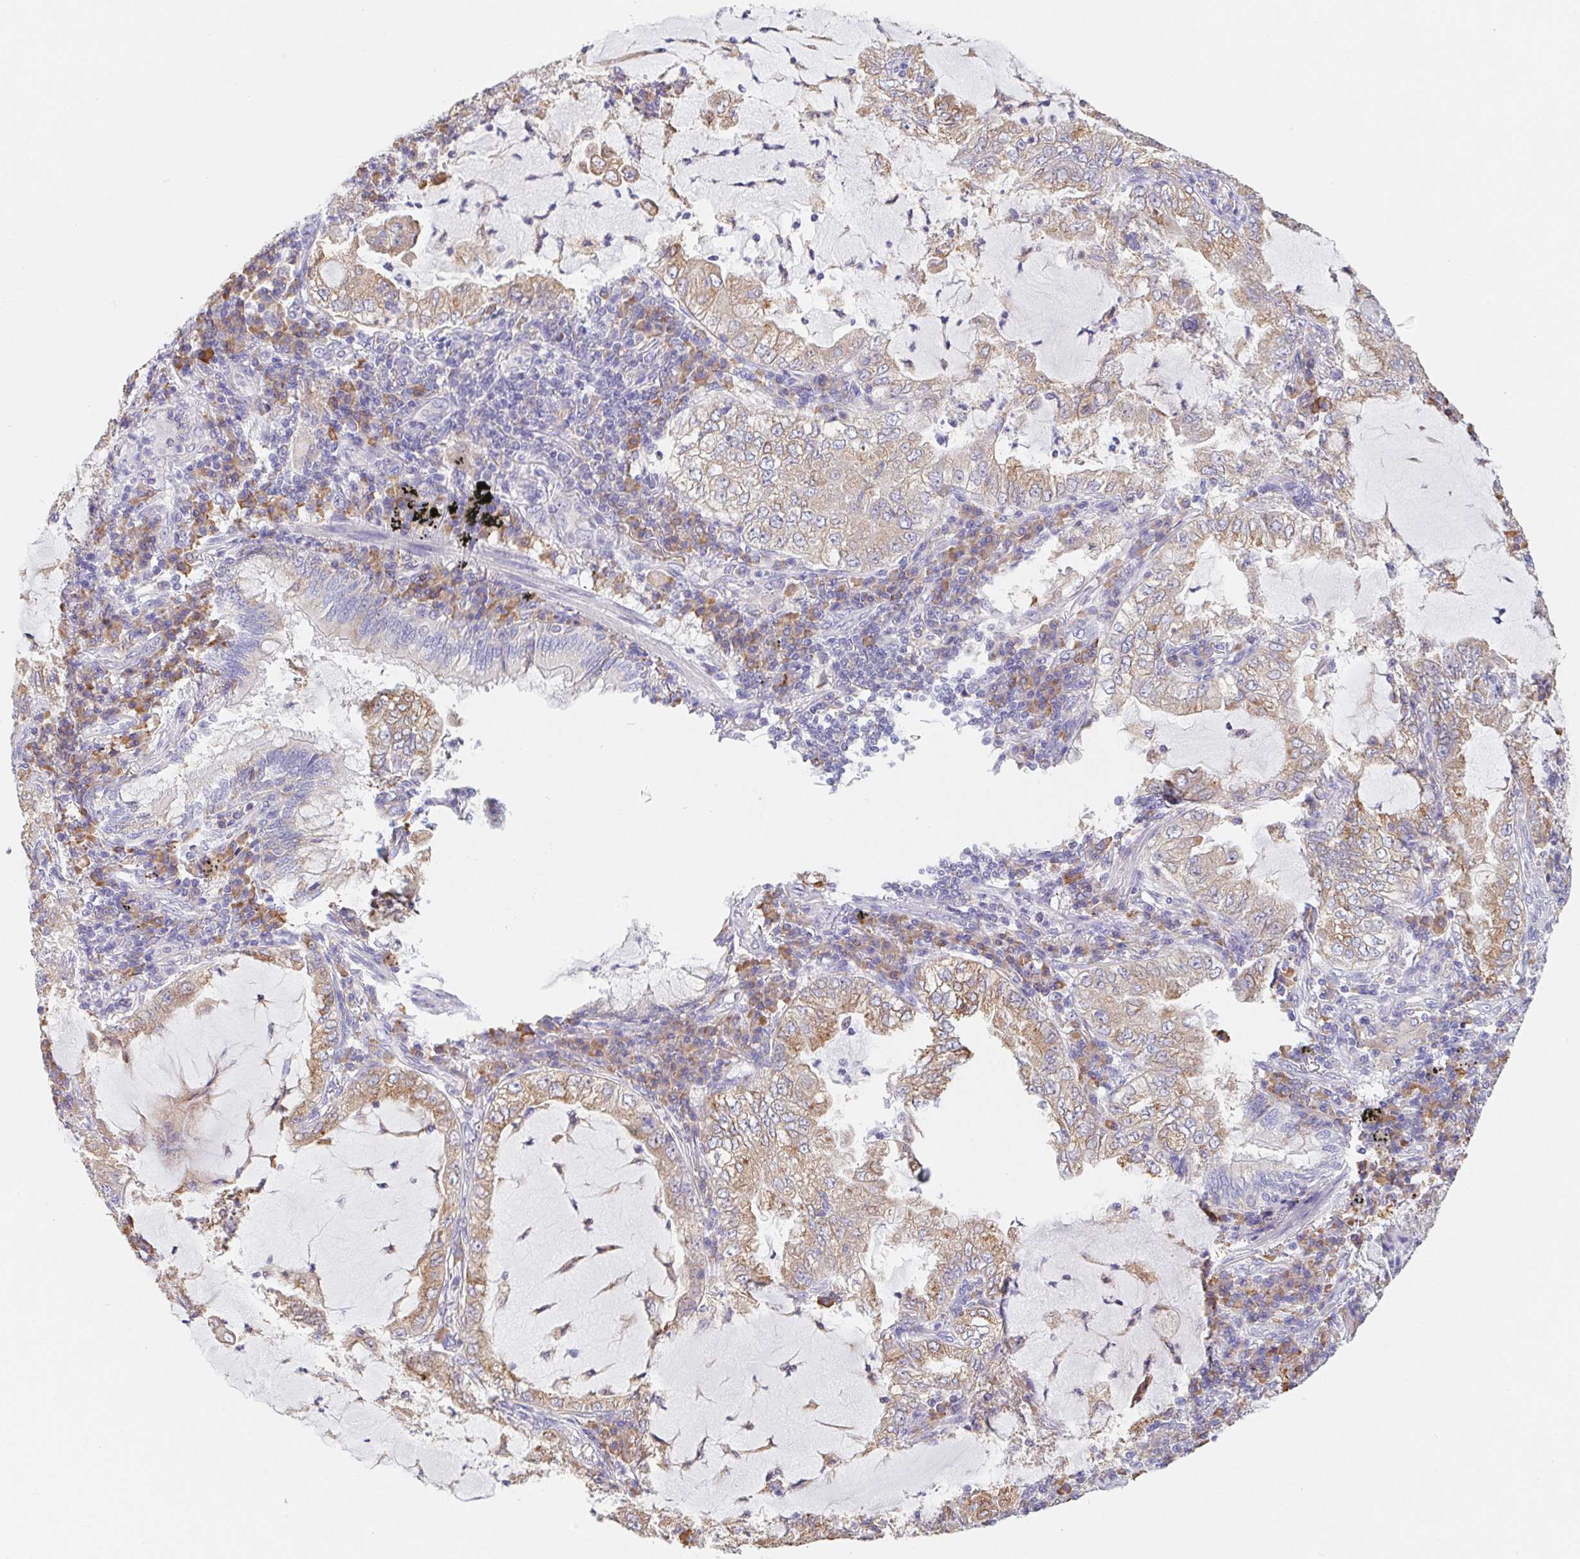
{"staining": {"intensity": "moderate", "quantity": ">75%", "location": "cytoplasmic/membranous"}, "tissue": "lung cancer", "cell_type": "Tumor cells", "image_type": "cancer", "snomed": [{"axis": "morphology", "description": "Adenocarcinoma, NOS"}, {"axis": "topography", "description": "Lung"}], "caption": "This image shows immunohistochemistry (IHC) staining of human lung cancer, with medium moderate cytoplasmic/membranous staining in approximately >75% of tumor cells.", "gene": "ADAM8", "patient": {"sex": "female", "age": 73}}